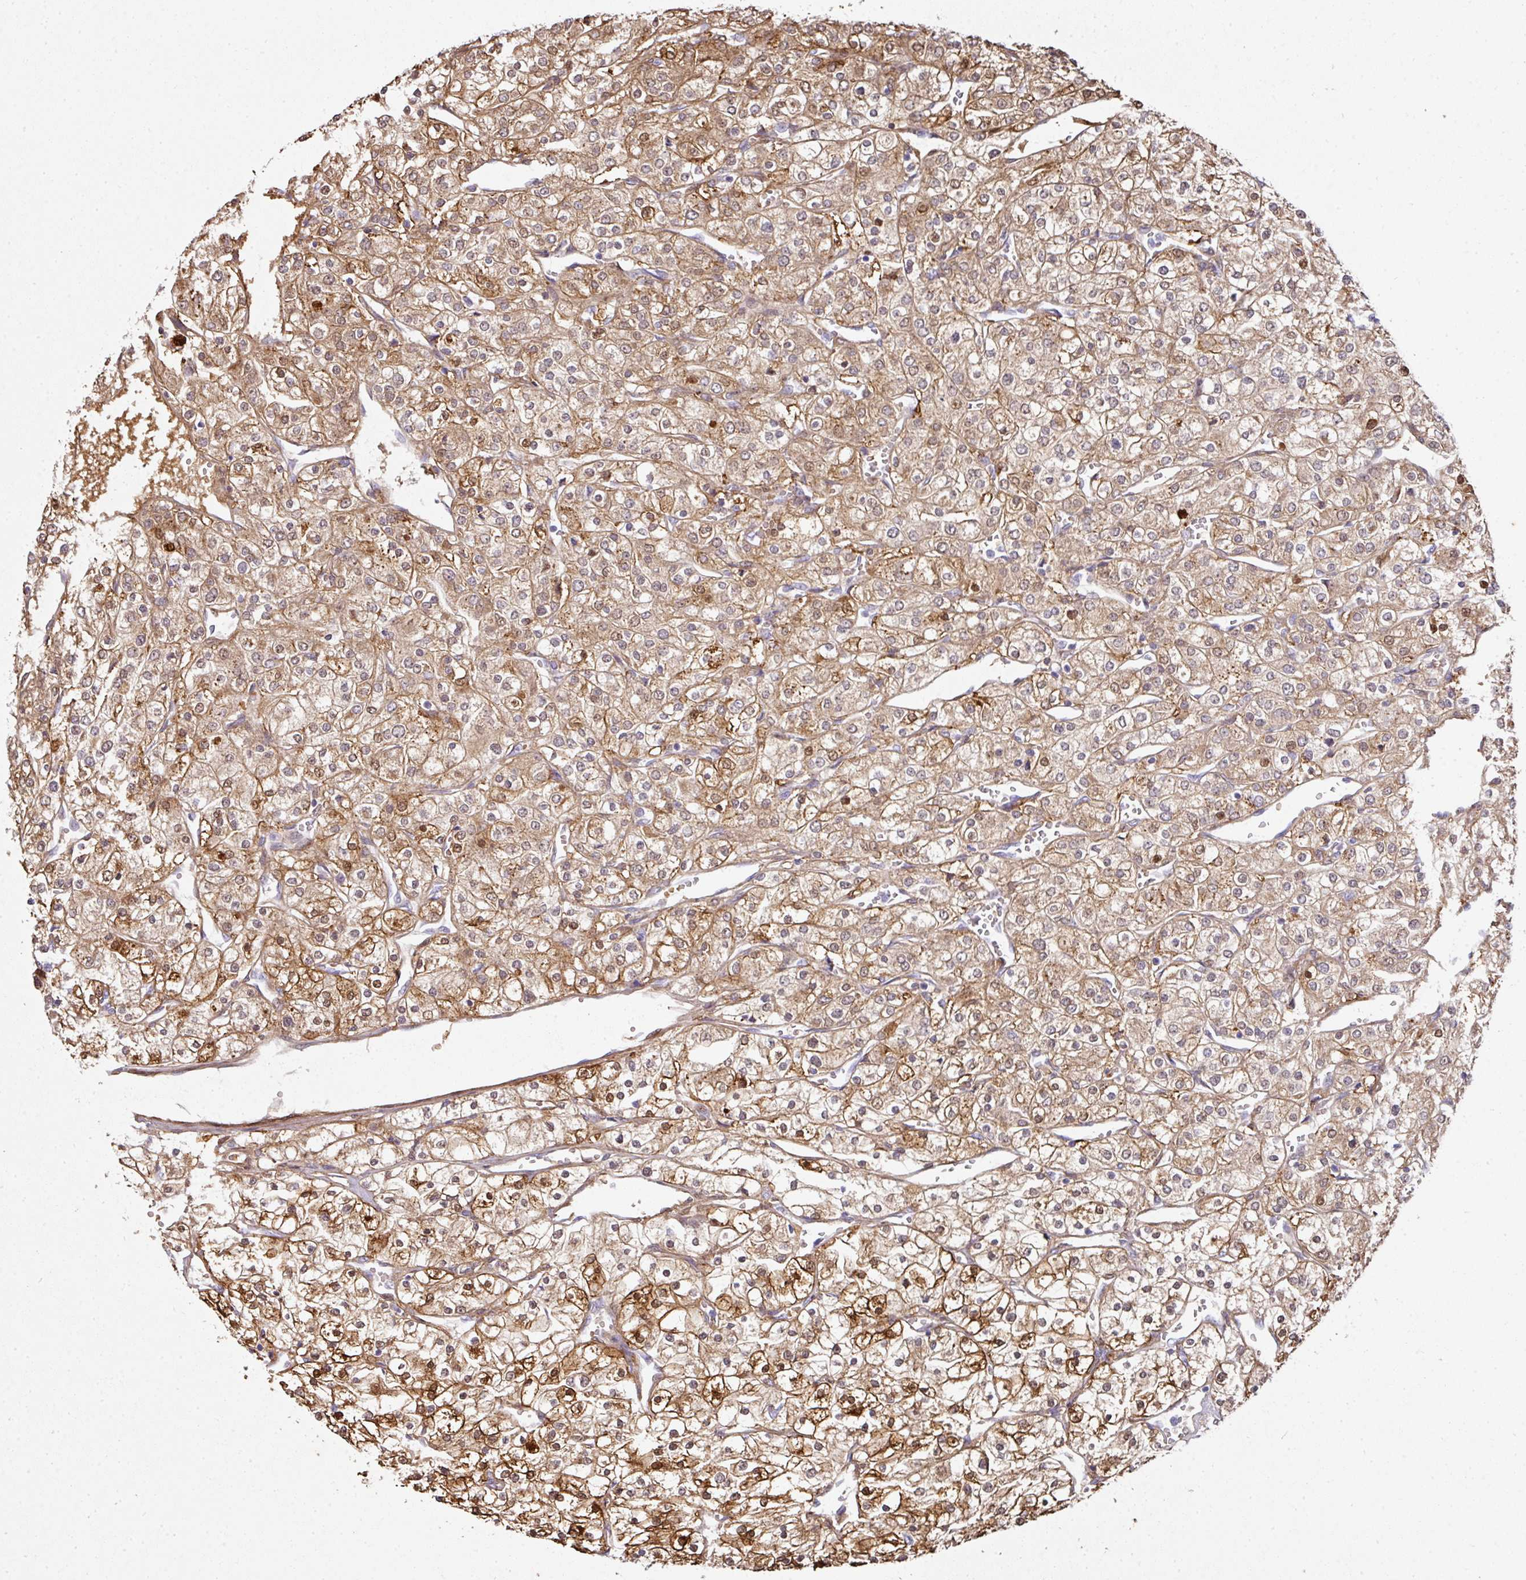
{"staining": {"intensity": "moderate", "quantity": ">75%", "location": "cytoplasmic/membranous,nuclear"}, "tissue": "renal cancer", "cell_type": "Tumor cells", "image_type": "cancer", "snomed": [{"axis": "morphology", "description": "Adenocarcinoma, NOS"}, {"axis": "topography", "description": "Kidney"}], "caption": "This micrograph displays IHC staining of human adenocarcinoma (renal), with medium moderate cytoplasmic/membranous and nuclear staining in about >75% of tumor cells.", "gene": "ANKRD18A", "patient": {"sex": "male", "age": 80}}